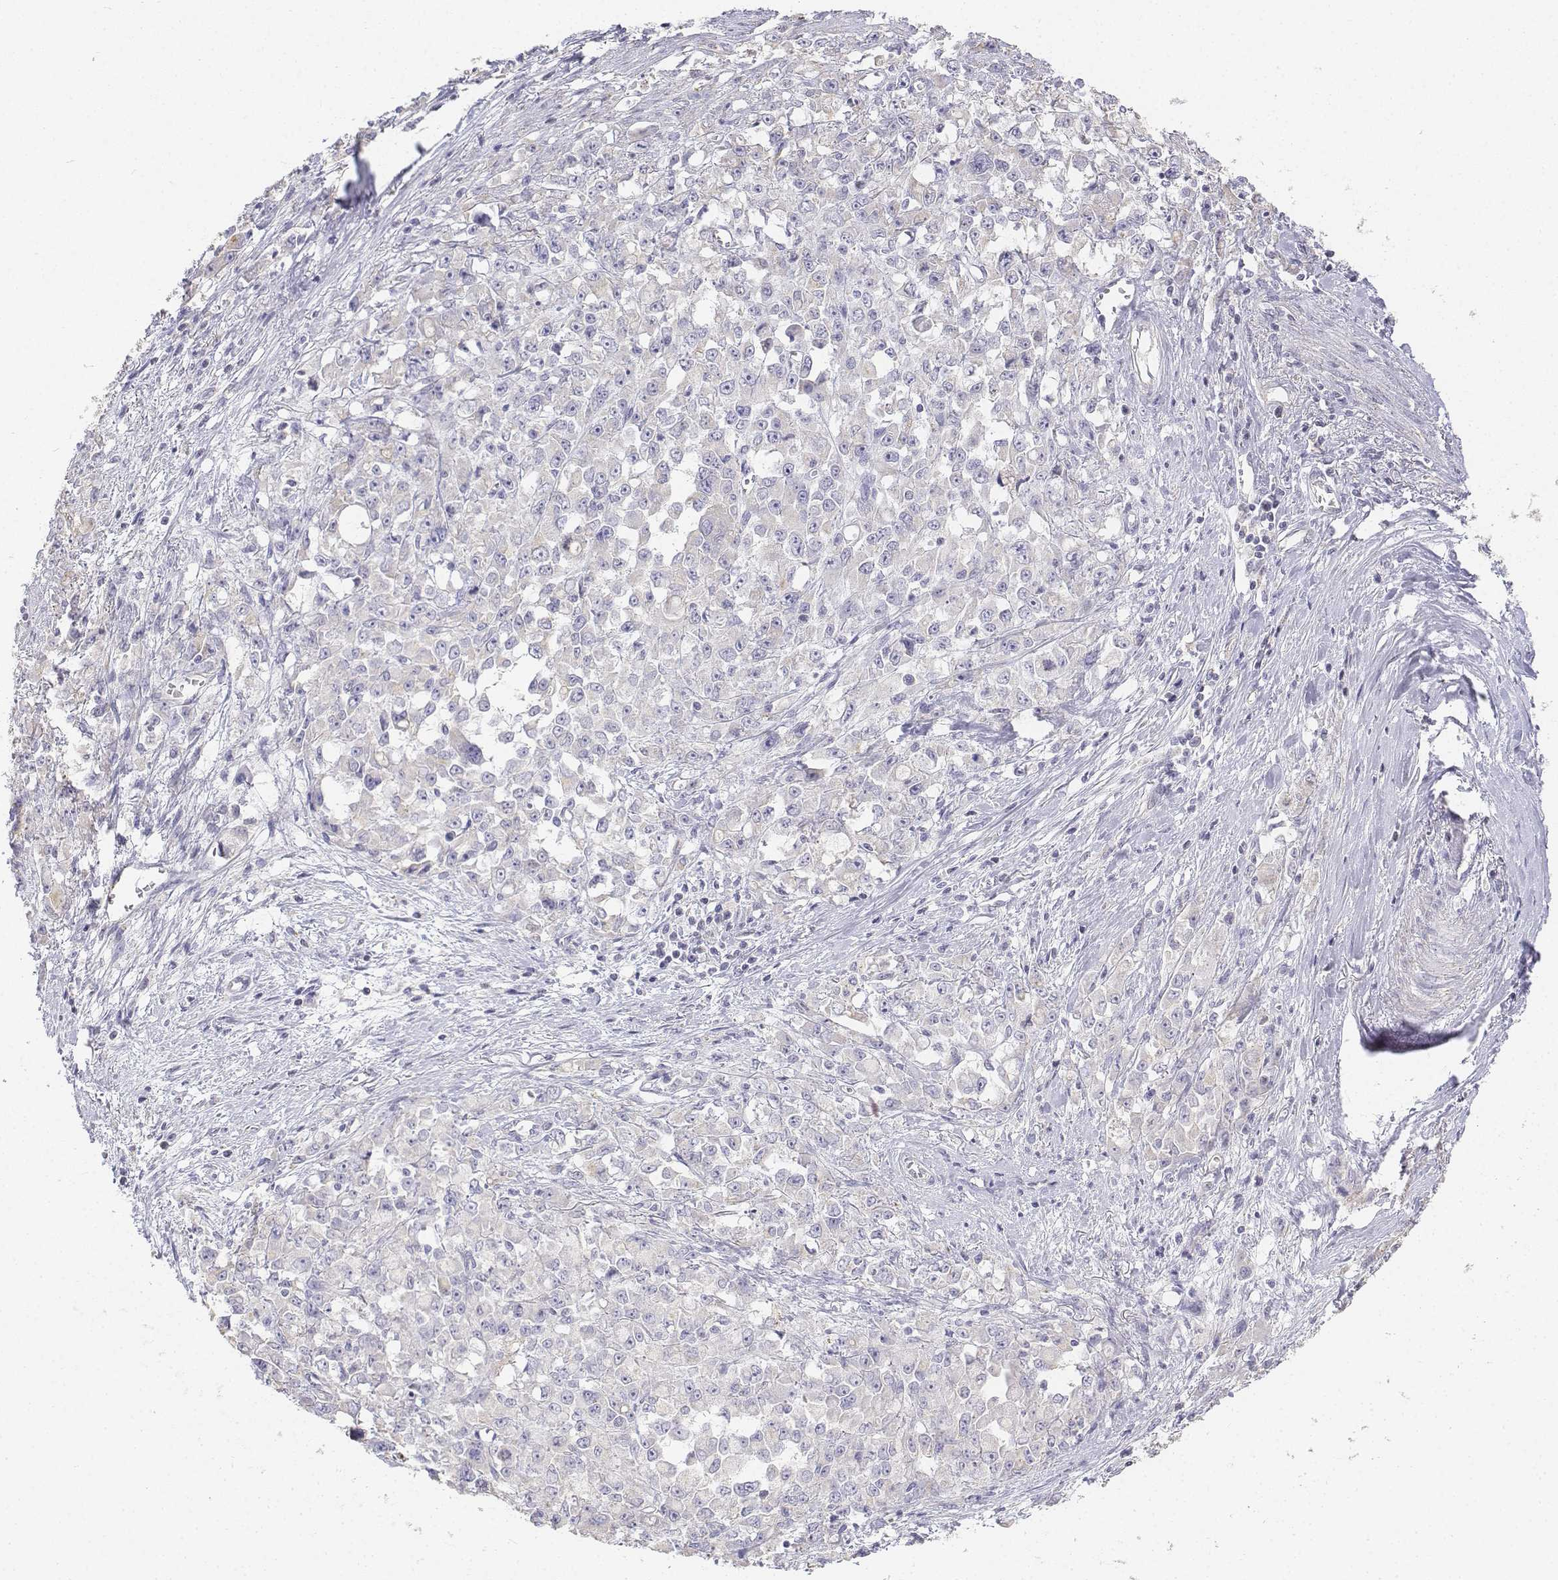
{"staining": {"intensity": "negative", "quantity": "none", "location": "none"}, "tissue": "stomach cancer", "cell_type": "Tumor cells", "image_type": "cancer", "snomed": [{"axis": "morphology", "description": "Adenocarcinoma, NOS"}, {"axis": "topography", "description": "Stomach"}], "caption": "Immunohistochemistry of stomach cancer demonstrates no positivity in tumor cells.", "gene": "LGSN", "patient": {"sex": "female", "age": 76}}